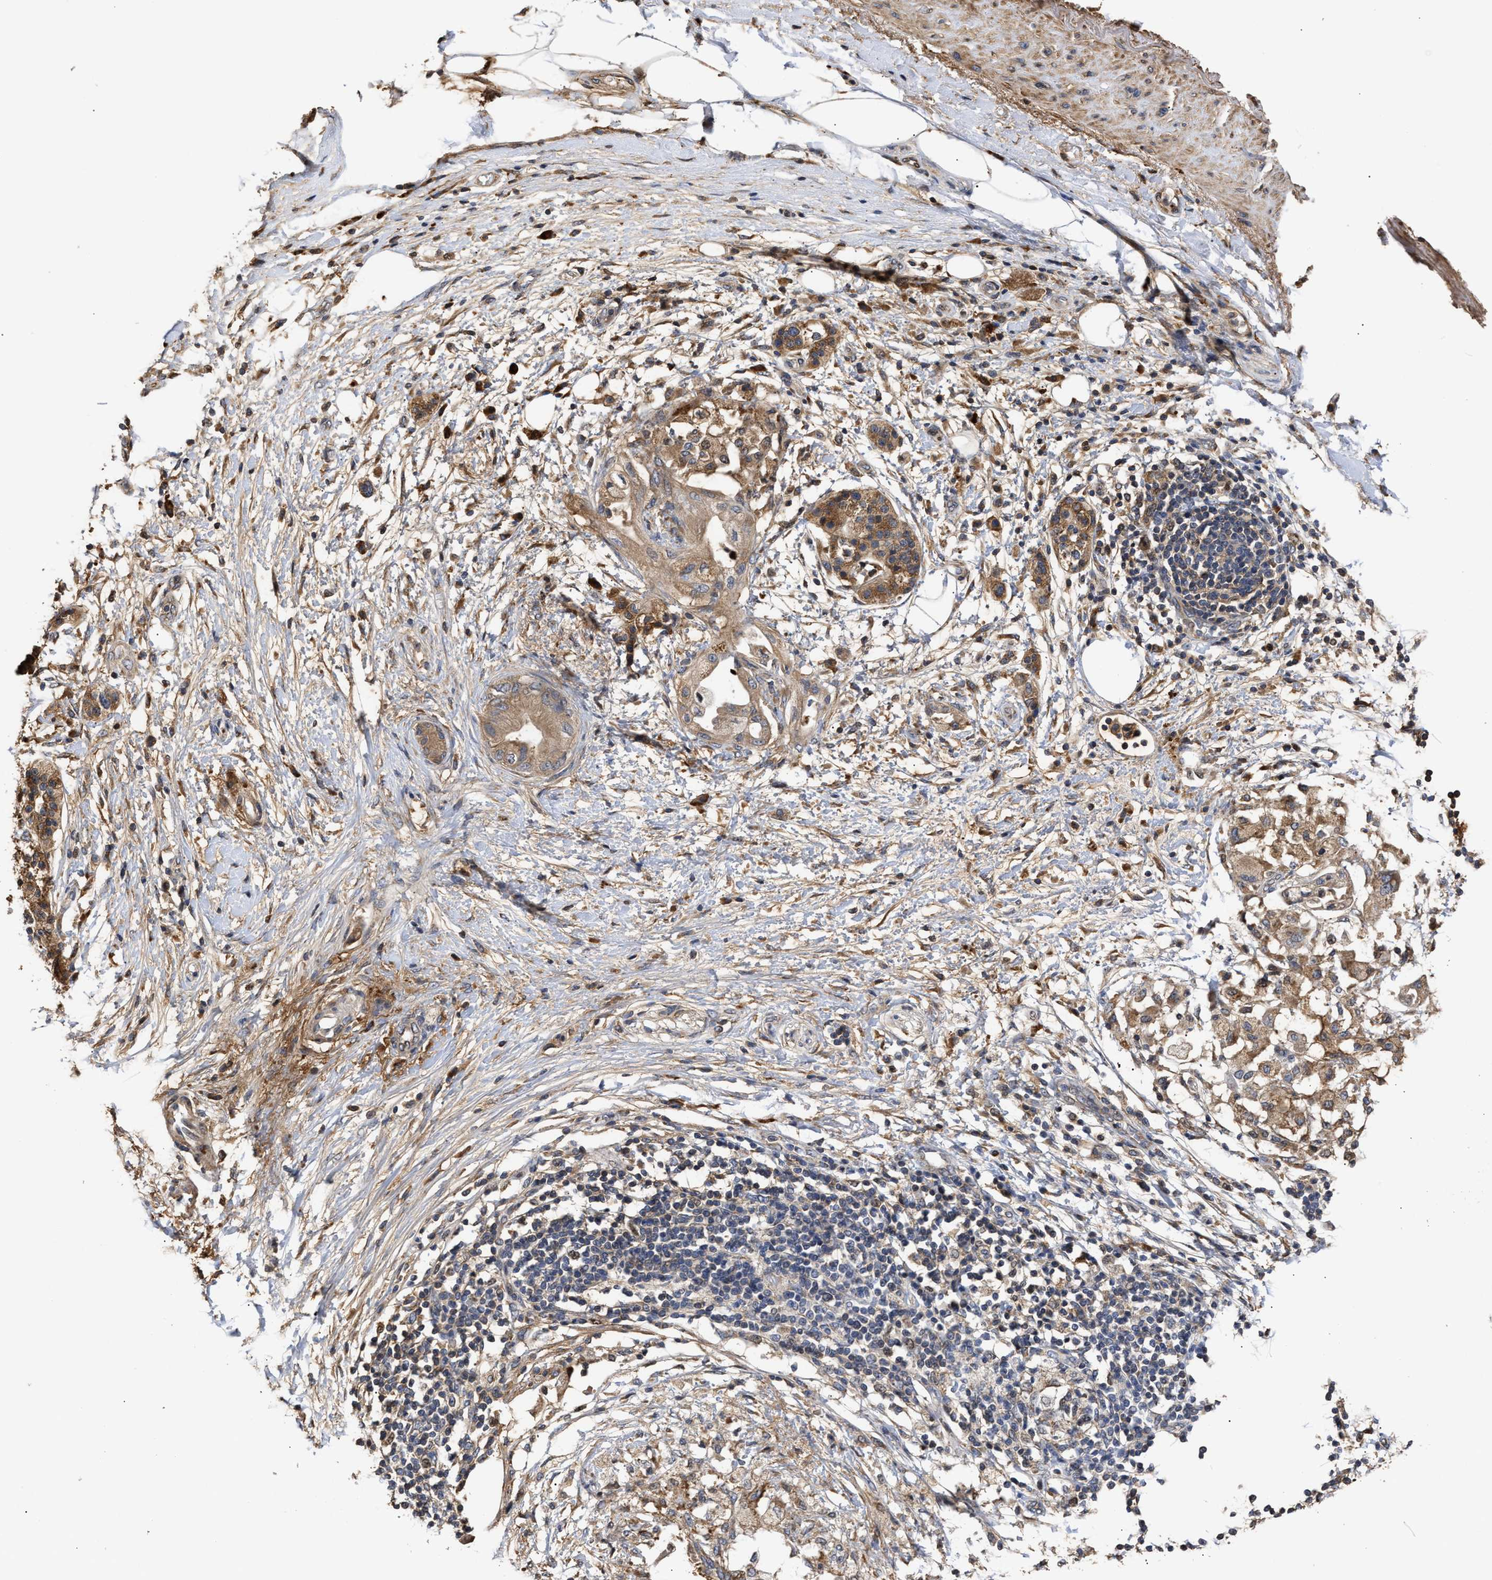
{"staining": {"intensity": "weak", "quantity": "25%-75%", "location": "cytoplasmic/membranous"}, "tissue": "adipose tissue", "cell_type": "Adipocytes", "image_type": "normal", "snomed": [{"axis": "morphology", "description": "Normal tissue, NOS"}, {"axis": "morphology", "description": "Adenocarcinoma, NOS"}, {"axis": "topography", "description": "Duodenum"}, {"axis": "topography", "description": "Peripheral nerve tissue"}], "caption": "An immunohistochemistry histopathology image of benign tissue is shown. Protein staining in brown highlights weak cytoplasmic/membranous positivity in adipose tissue within adipocytes.", "gene": "GOSR1", "patient": {"sex": "female", "age": 60}}